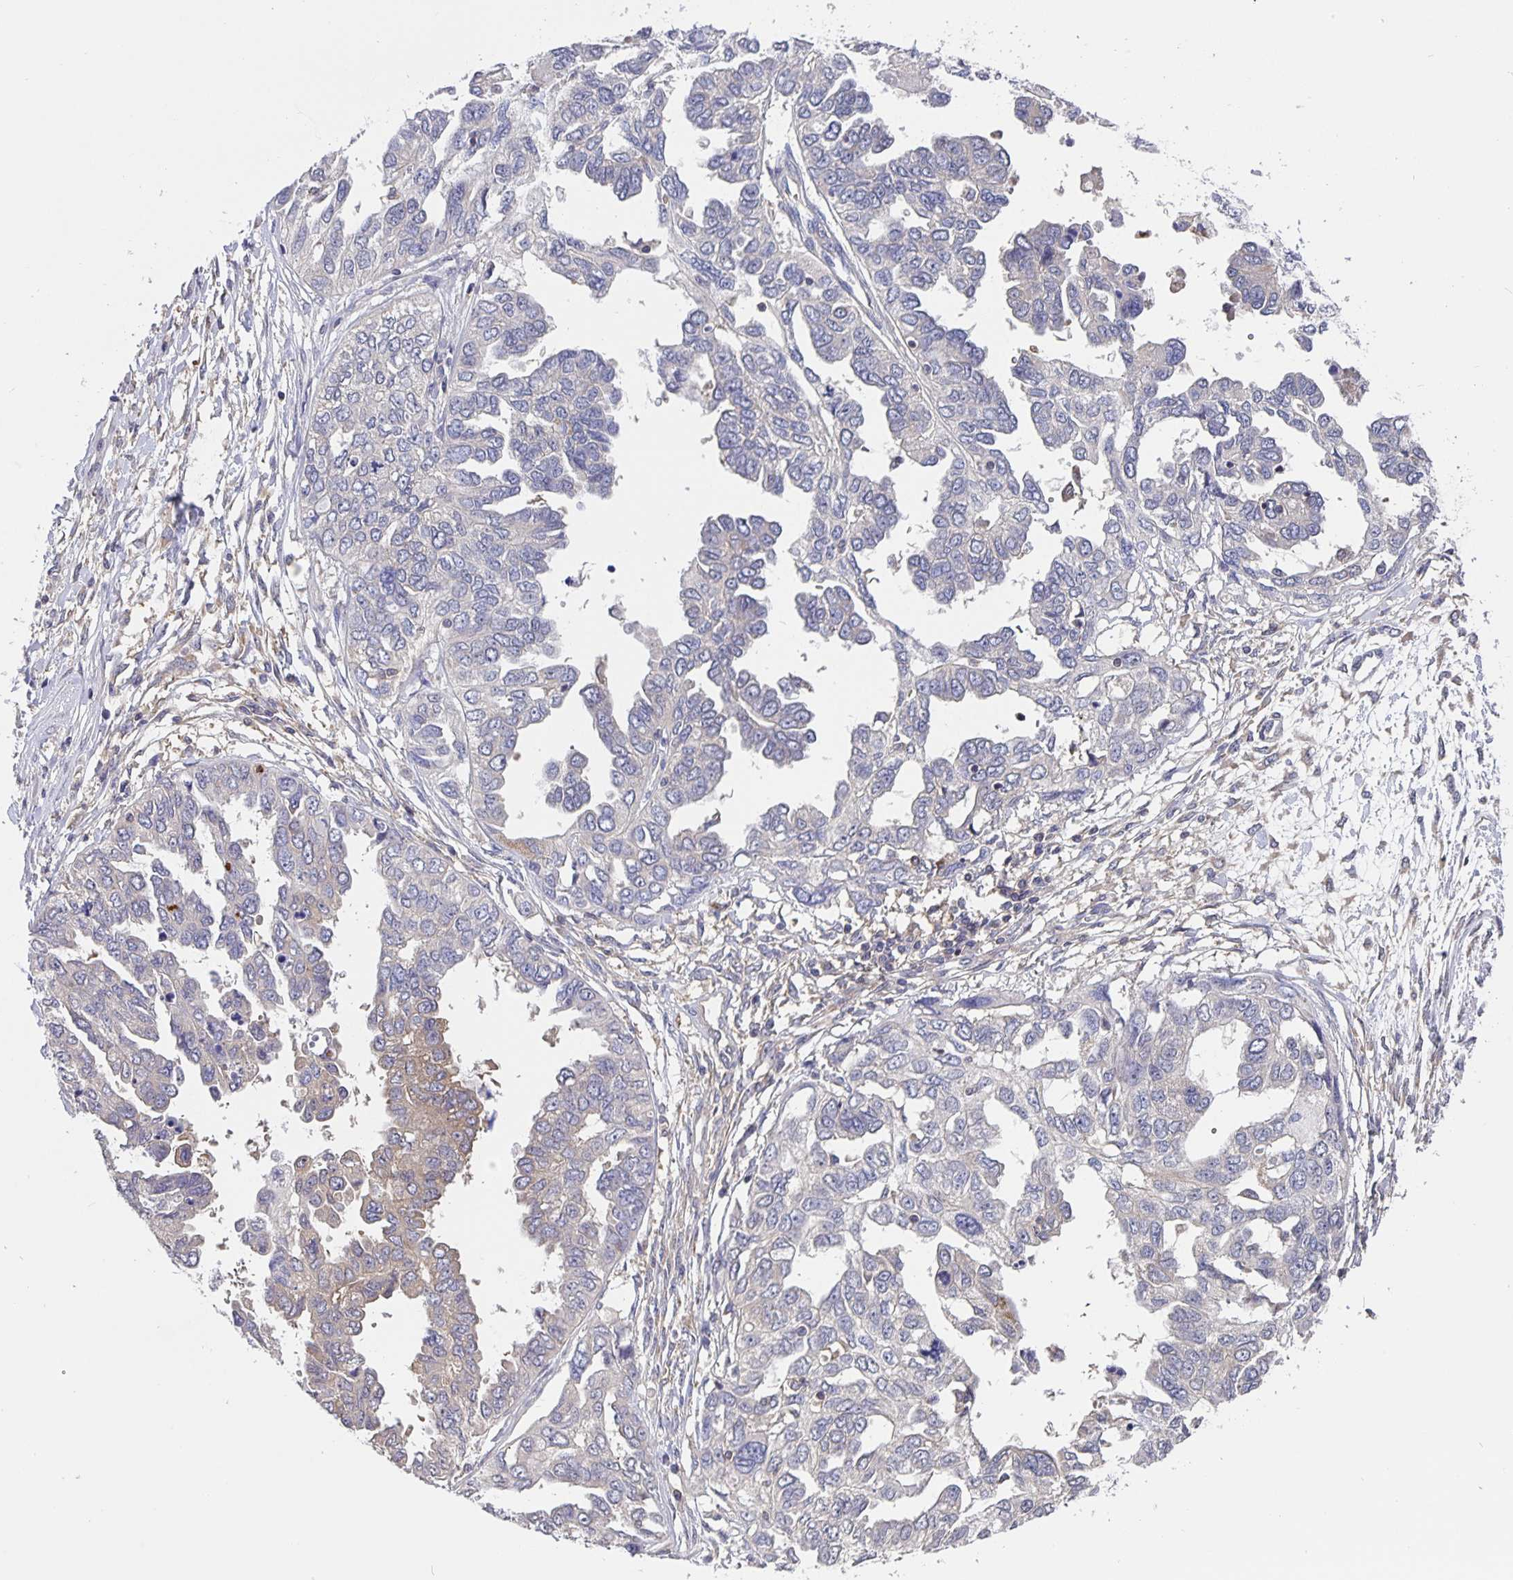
{"staining": {"intensity": "weak", "quantity": "<25%", "location": "cytoplasmic/membranous"}, "tissue": "ovarian cancer", "cell_type": "Tumor cells", "image_type": "cancer", "snomed": [{"axis": "morphology", "description": "Cystadenocarcinoma, serous, NOS"}, {"axis": "topography", "description": "Ovary"}], "caption": "This is a histopathology image of IHC staining of ovarian cancer (serous cystadenocarcinoma), which shows no positivity in tumor cells.", "gene": "FEM1C", "patient": {"sex": "female", "age": 53}}